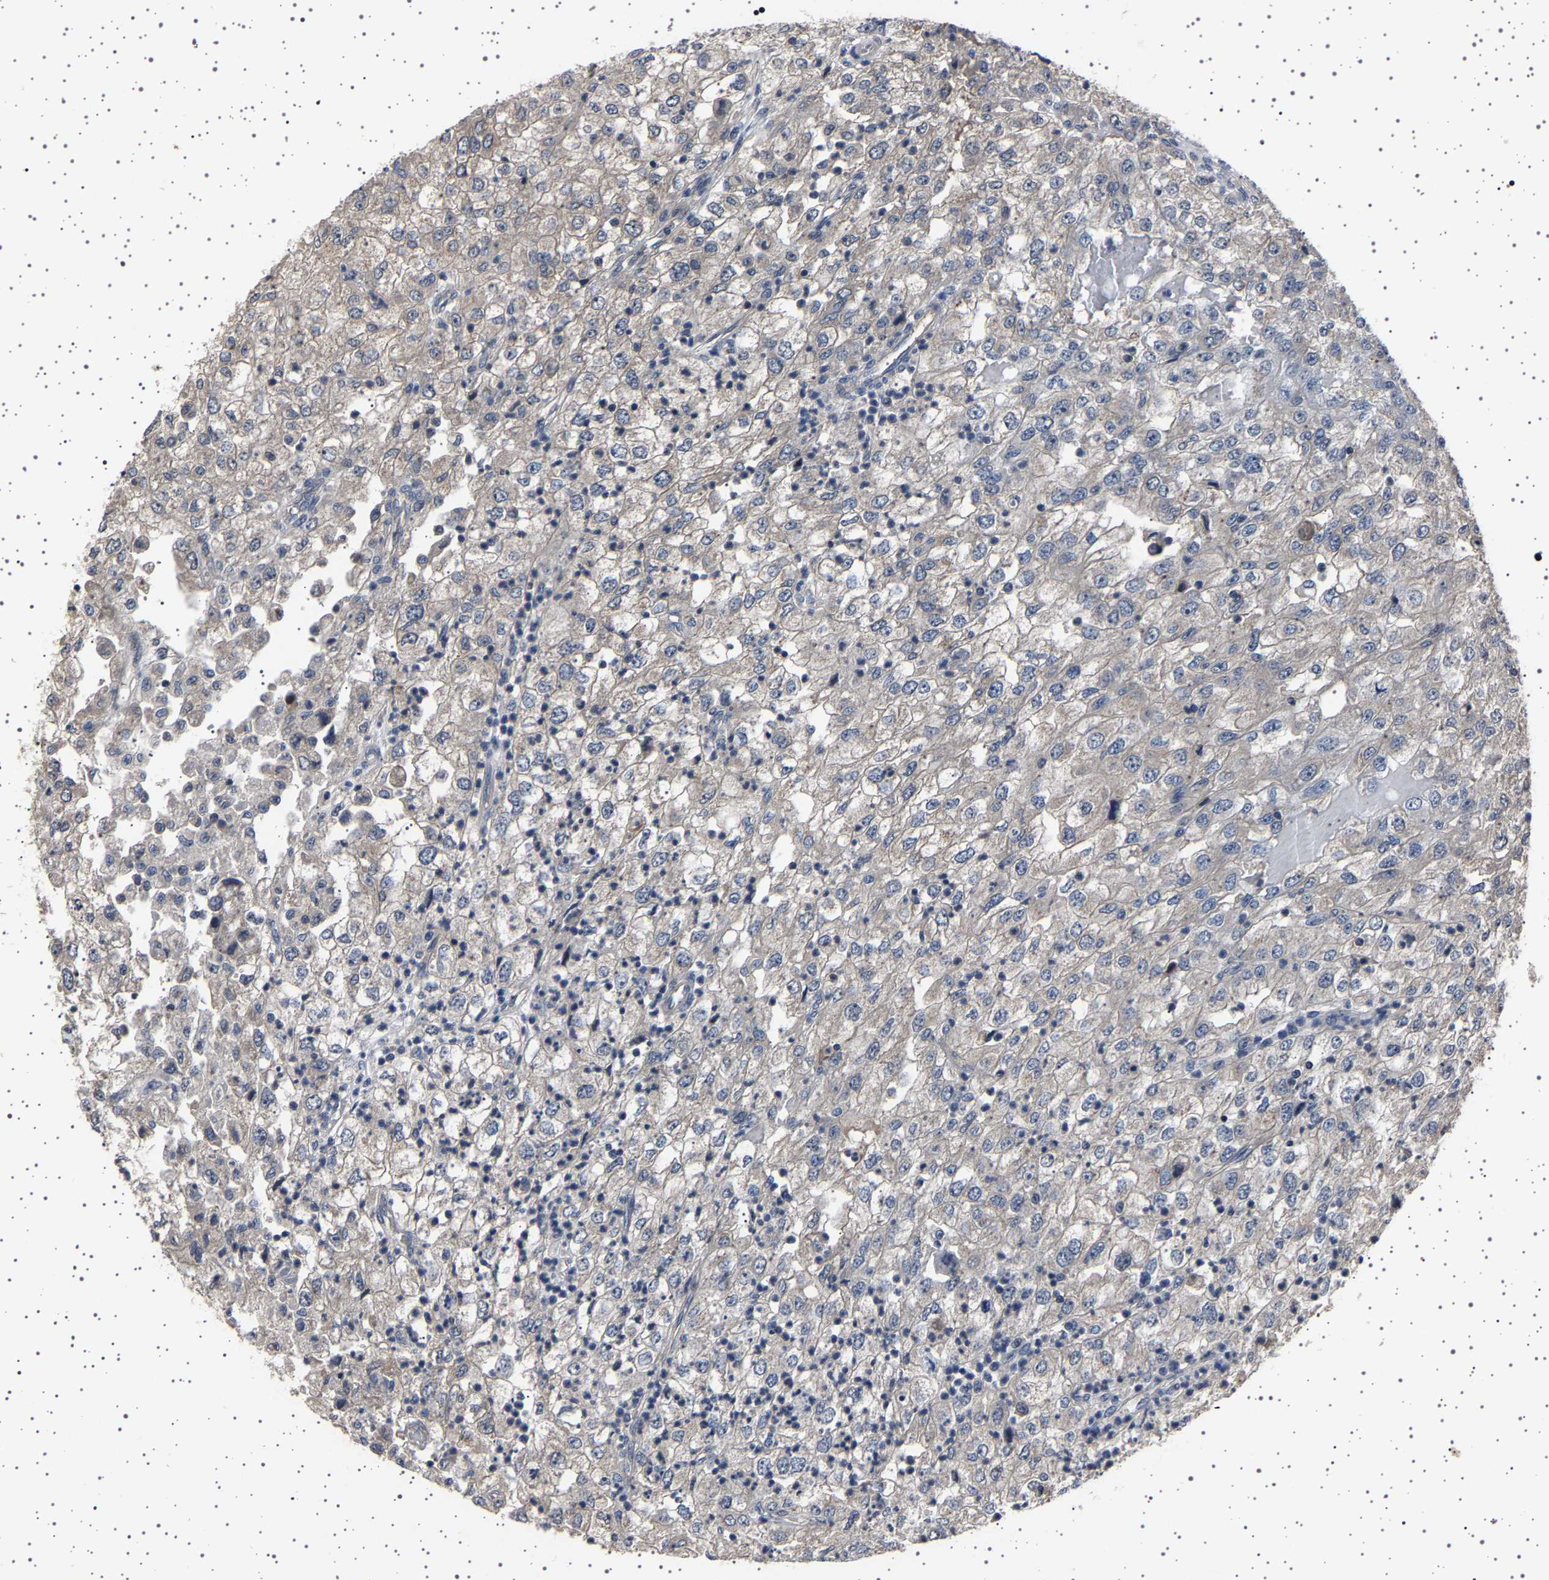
{"staining": {"intensity": "weak", "quantity": "<25%", "location": "cytoplasmic/membranous"}, "tissue": "renal cancer", "cell_type": "Tumor cells", "image_type": "cancer", "snomed": [{"axis": "morphology", "description": "Adenocarcinoma, NOS"}, {"axis": "topography", "description": "Kidney"}], "caption": "Adenocarcinoma (renal) stained for a protein using IHC exhibits no staining tumor cells.", "gene": "NCKAP1", "patient": {"sex": "female", "age": 54}}